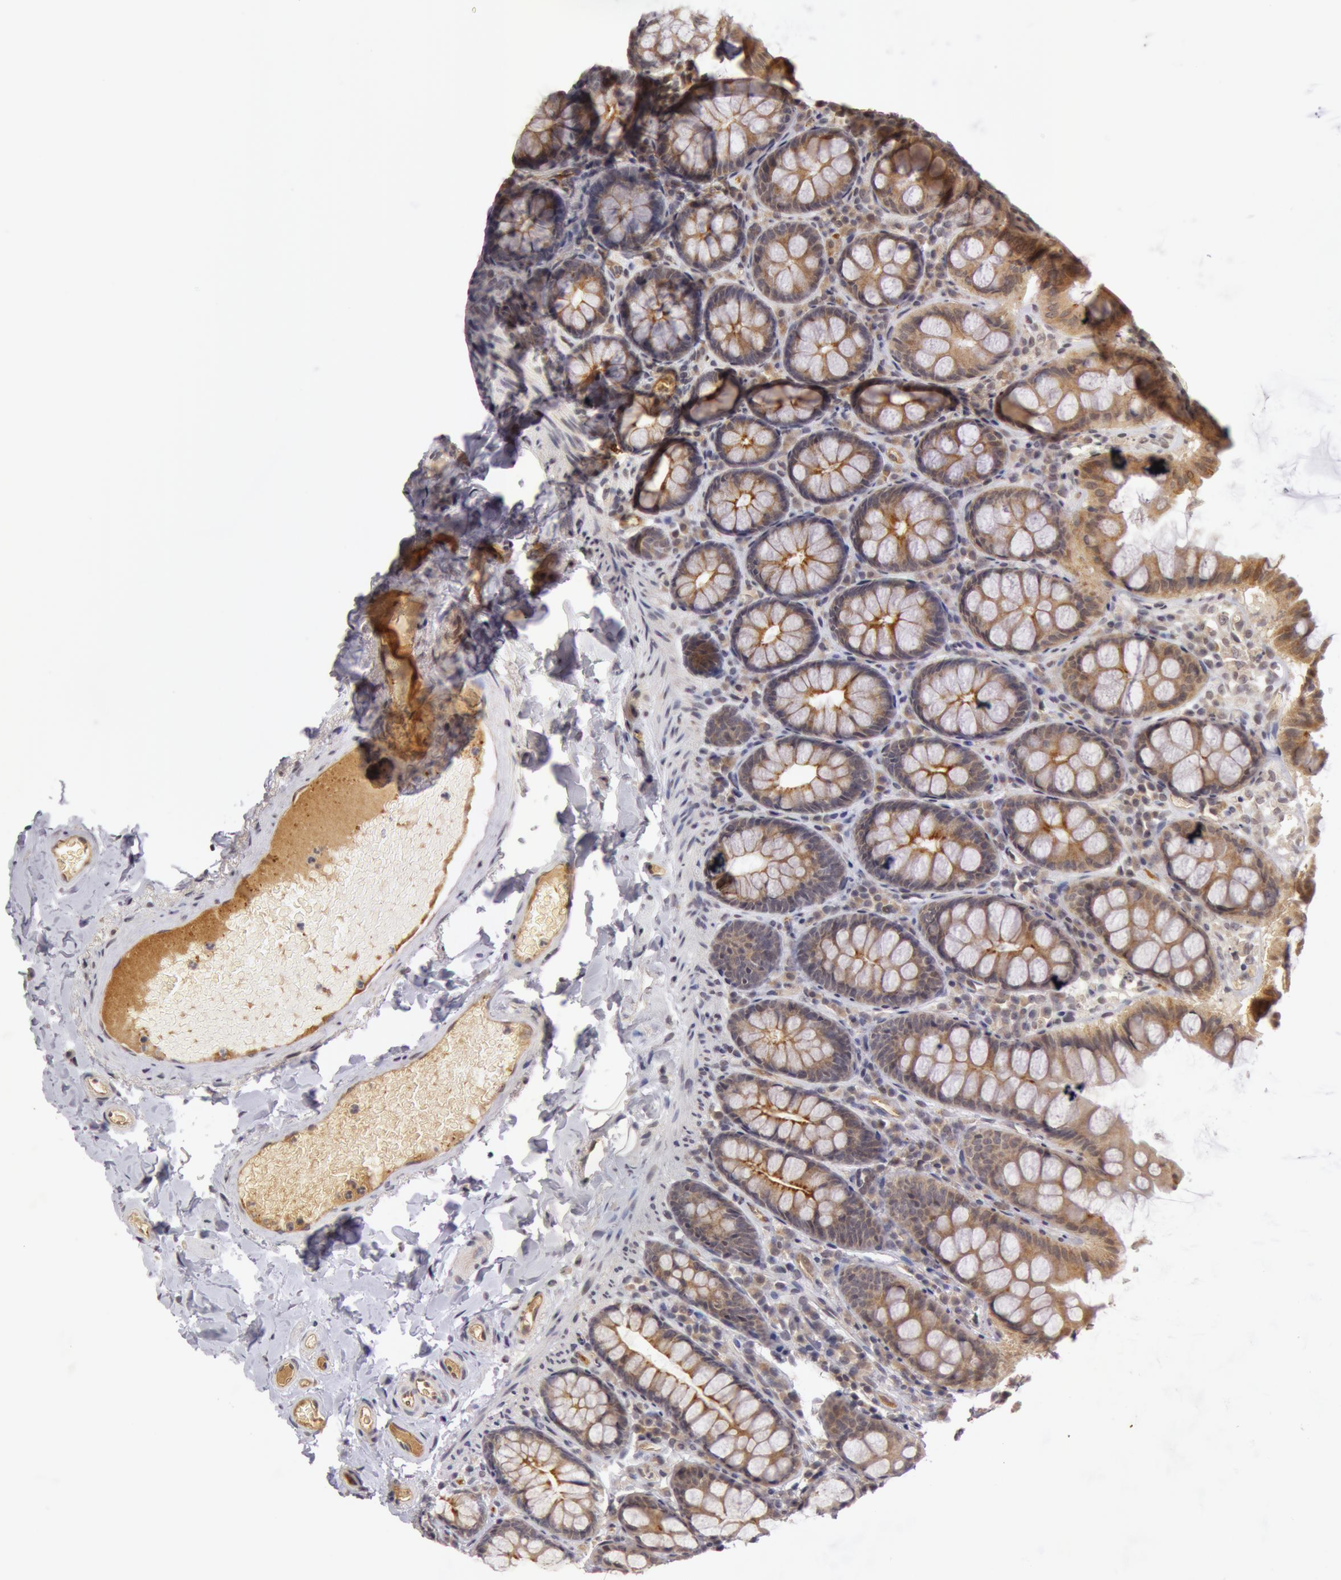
{"staining": {"intensity": "moderate", "quantity": ">75%", "location": "cytoplasmic/membranous"}, "tissue": "colon", "cell_type": "Endothelial cells", "image_type": "normal", "snomed": [{"axis": "morphology", "description": "Normal tissue, NOS"}, {"axis": "topography", "description": "Colon"}], "caption": "A high-resolution micrograph shows IHC staining of benign colon, which displays moderate cytoplasmic/membranous staining in about >75% of endothelial cells.", "gene": "SYTL4", "patient": {"sex": "female", "age": 61}}